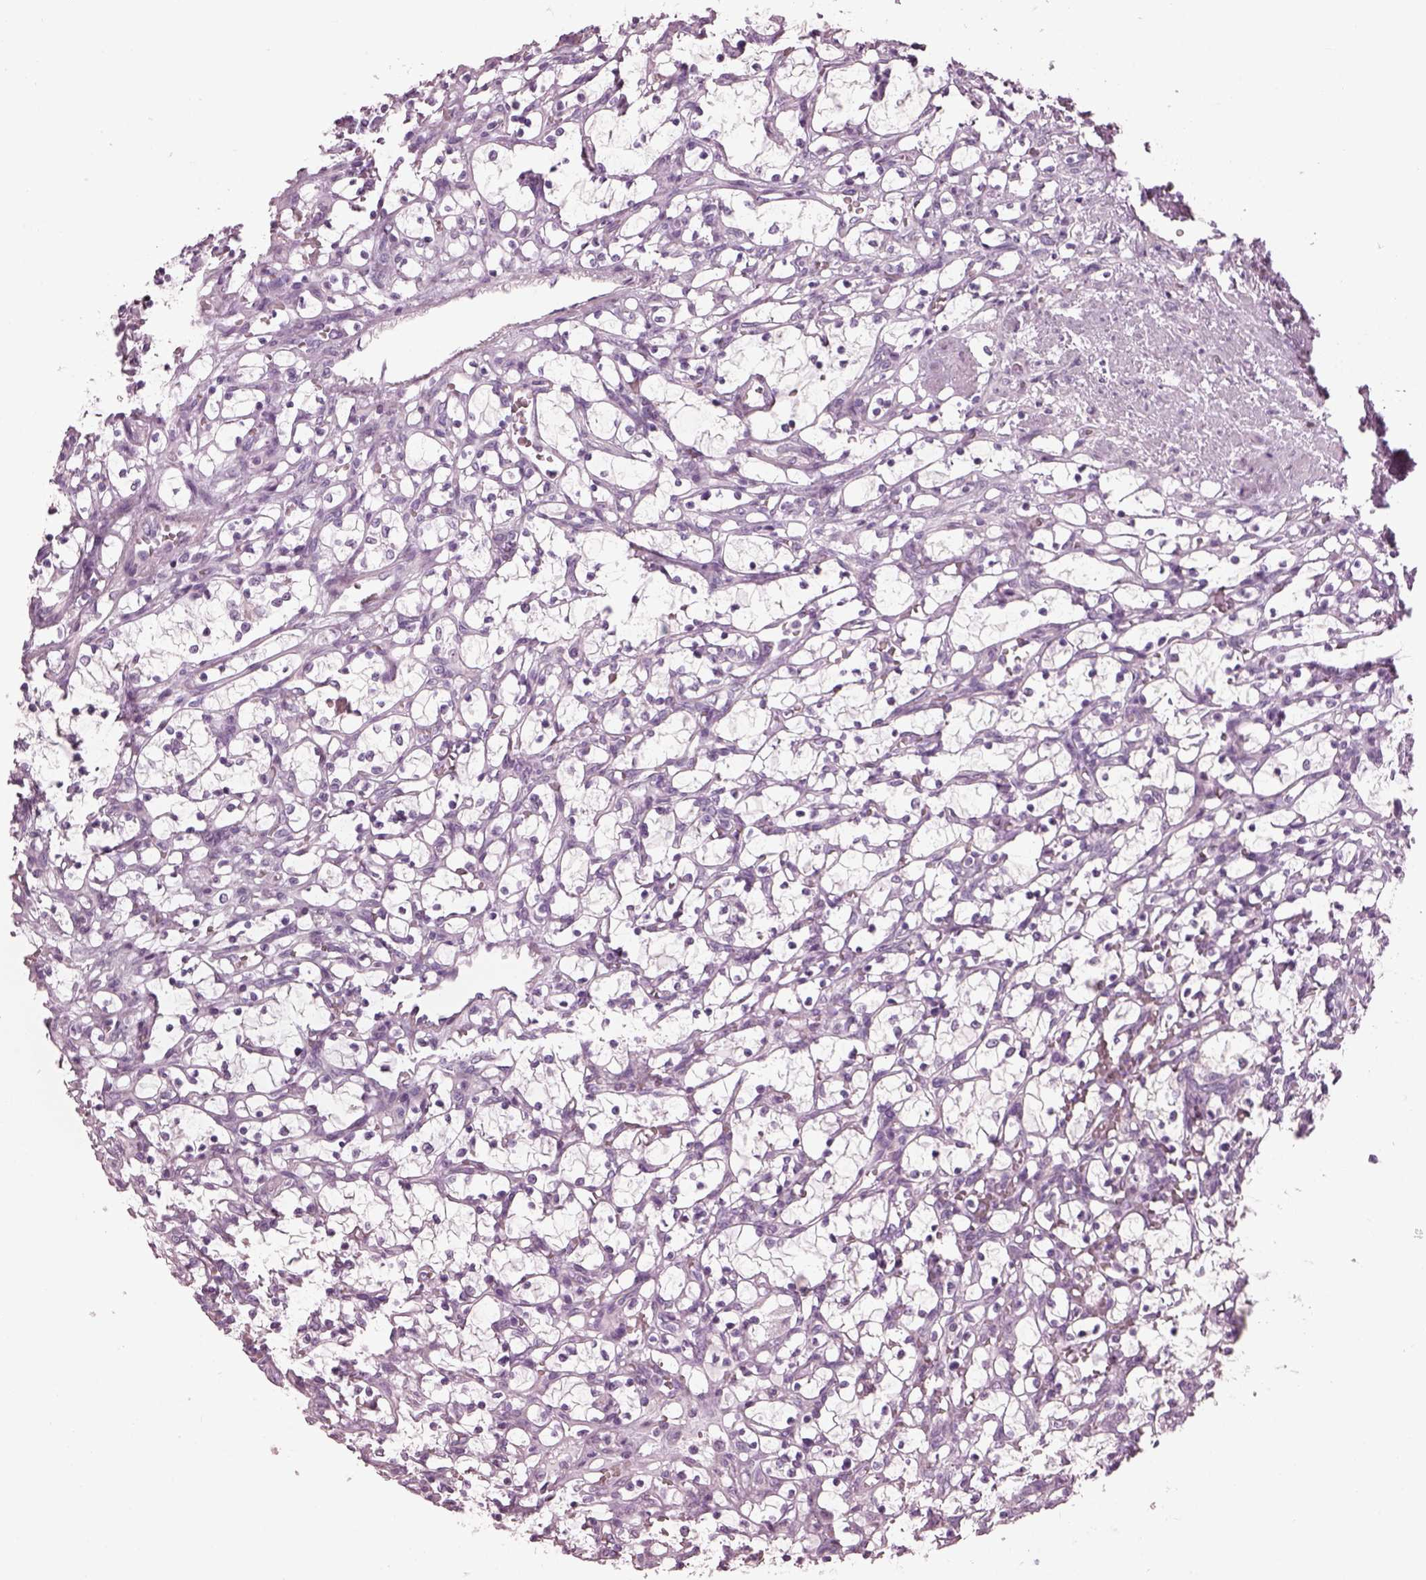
{"staining": {"intensity": "negative", "quantity": "none", "location": "none"}, "tissue": "renal cancer", "cell_type": "Tumor cells", "image_type": "cancer", "snomed": [{"axis": "morphology", "description": "Adenocarcinoma, NOS"}, {"axis": "topography", "description": "Kidney"}], "caption": "This is an IHC photomicrograph of human renal adenocarcinoma. There is no expression in tumor cells.", "gene": "PDC", "patient": {"sex": "female", "age": 69}}